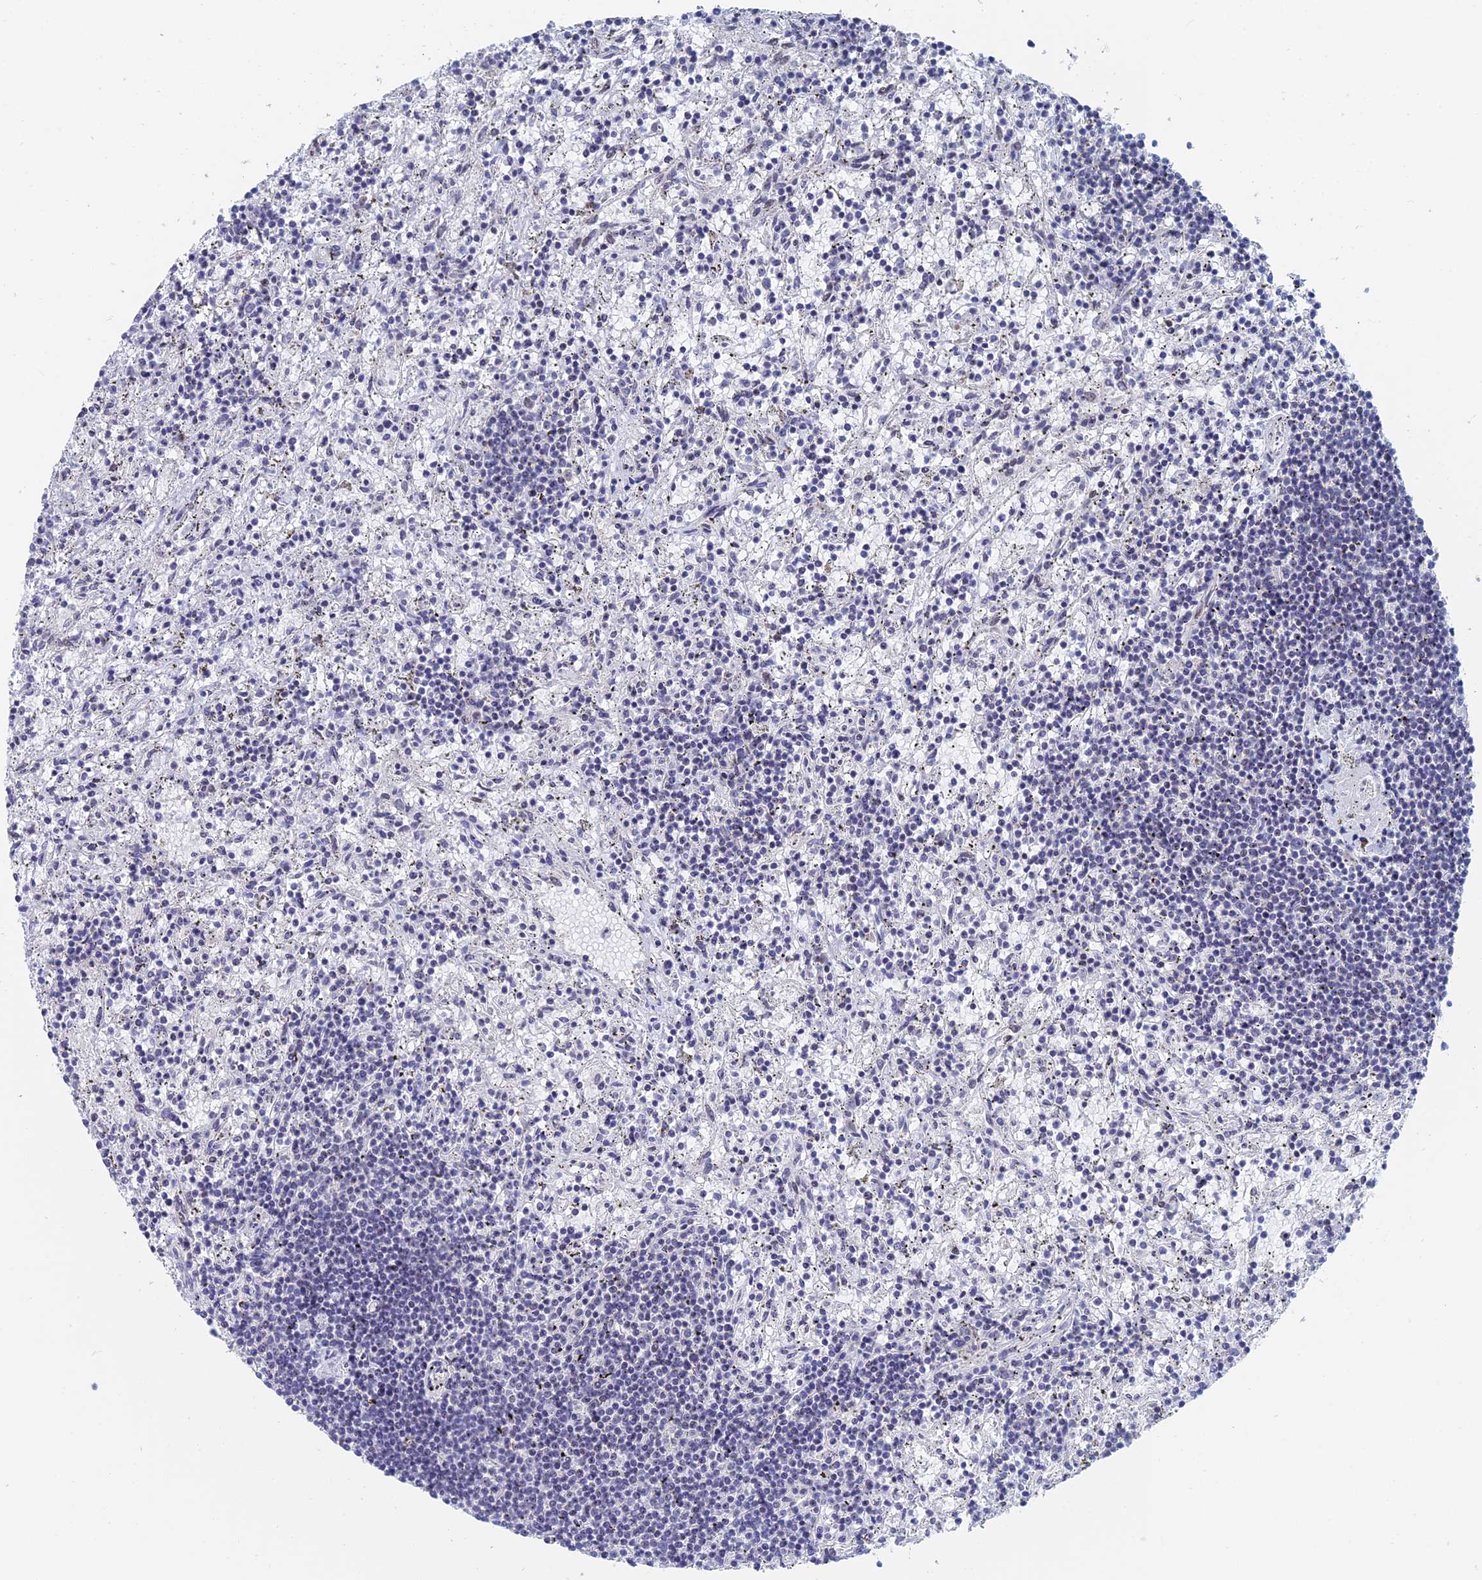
{"staining": {"intensity": "negative", "quantity": "none", "location": "none"}, "tissue": "lymphoma", "cell_type": "Tumor cells", "image_type": "cancer", "snomed": [{"axis": "morphology", "description": "Malignant lymphoma, non-Hodgkin's type, Low grade"}, {"axis": "topography", "description": "Spleen"}], "caption": "An image of human lymphoma is negative for staining in tumor cells.", "gene": "GMNC", "patient": {"sex": "male", "age": 76}}